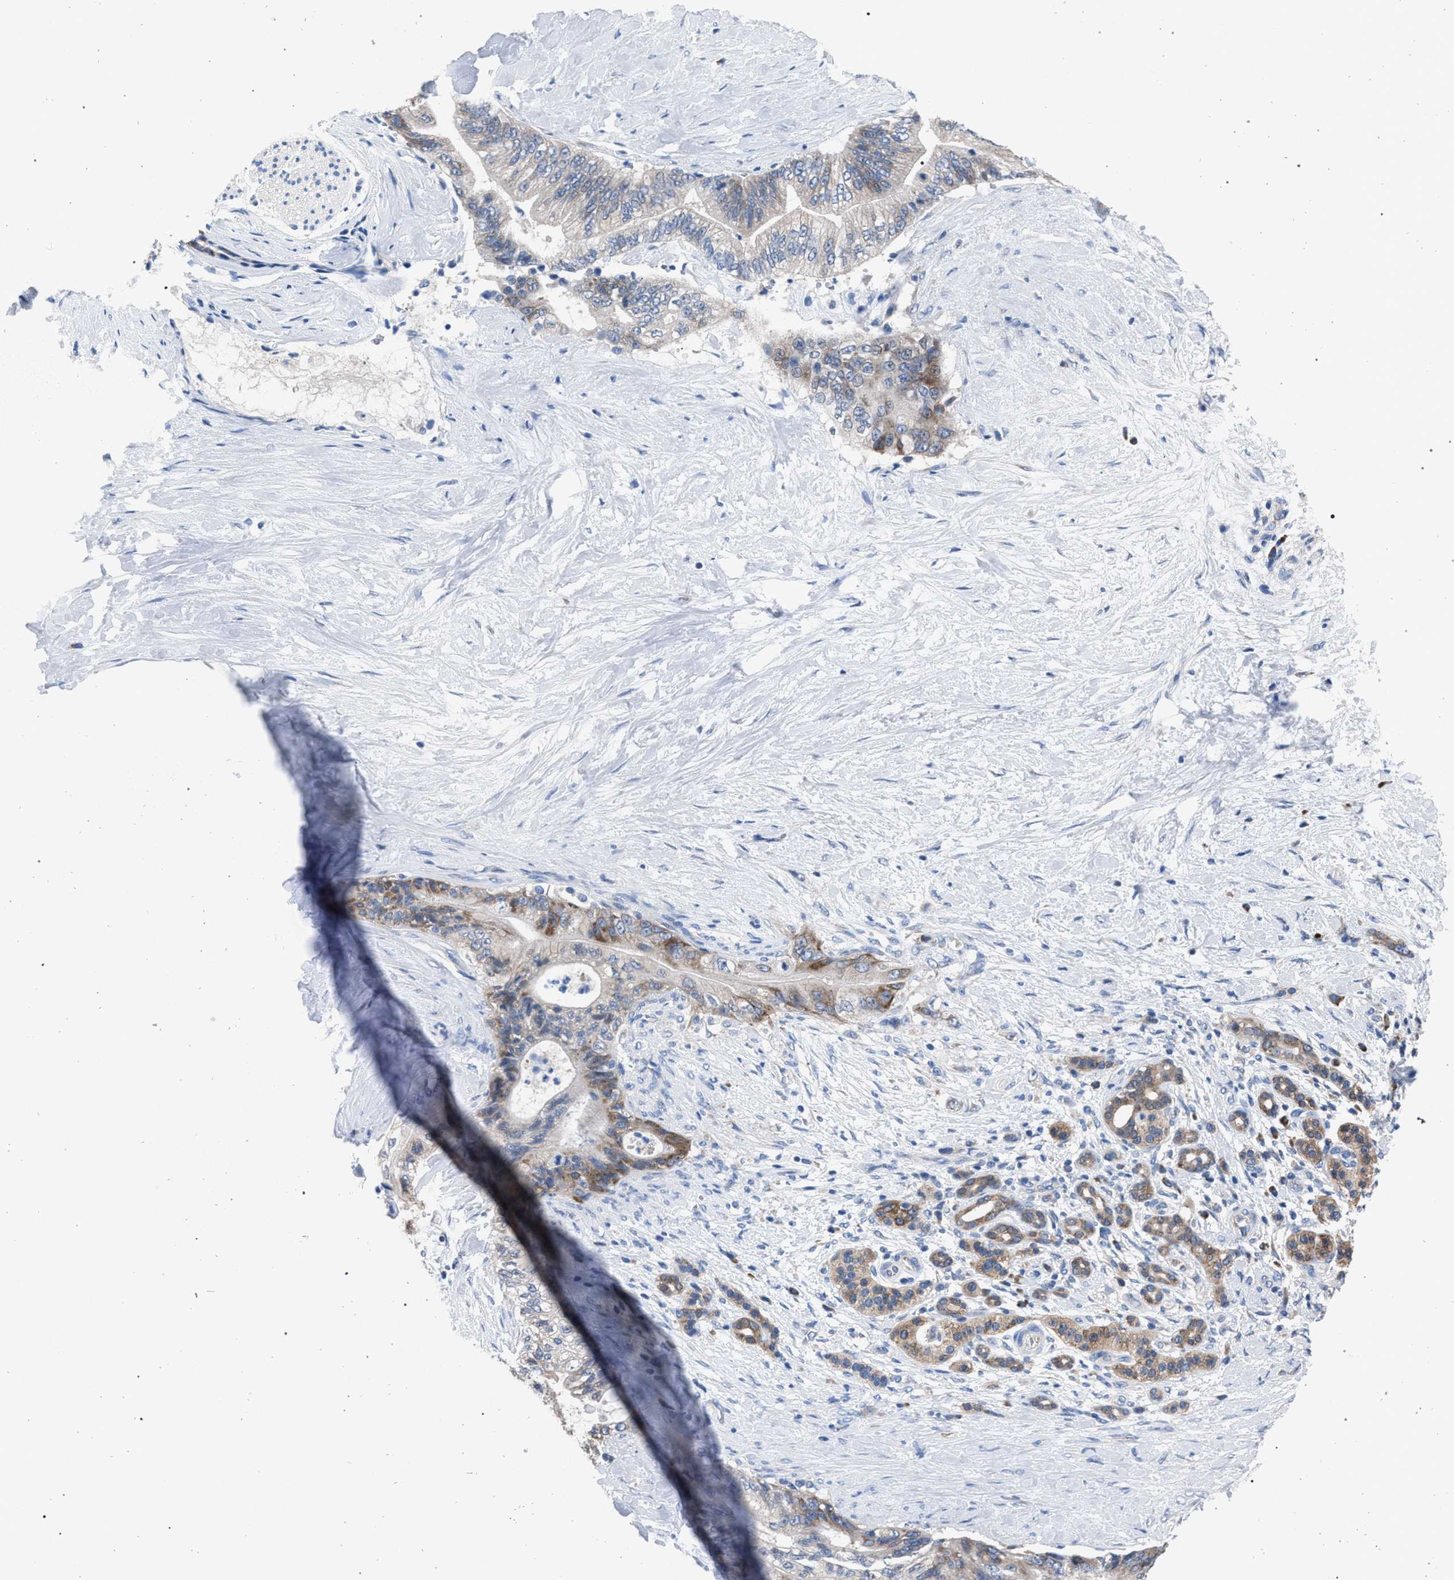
{"staining": {"intensity": "moderate", "quantity": "25%-75%", "location": "cytoplasmic/membranous"}, "tissue": "pancreatic cancer", "cell_type": "Tumor cells", "image_type": "cancer", "snomed": [{"axis": "morphology", "description": "Adenocarcinoma, NOS"}, {"axis": "topography", "description": "Pancreas"}], "caption": "Protein staining reveals moderate cytoplasmic/membranous positivity in approximately 25%-75% of tumor cells in pancreatic cancer.", "gene": "CRYZ", "patient": {"sex": "male", "age": 59}}